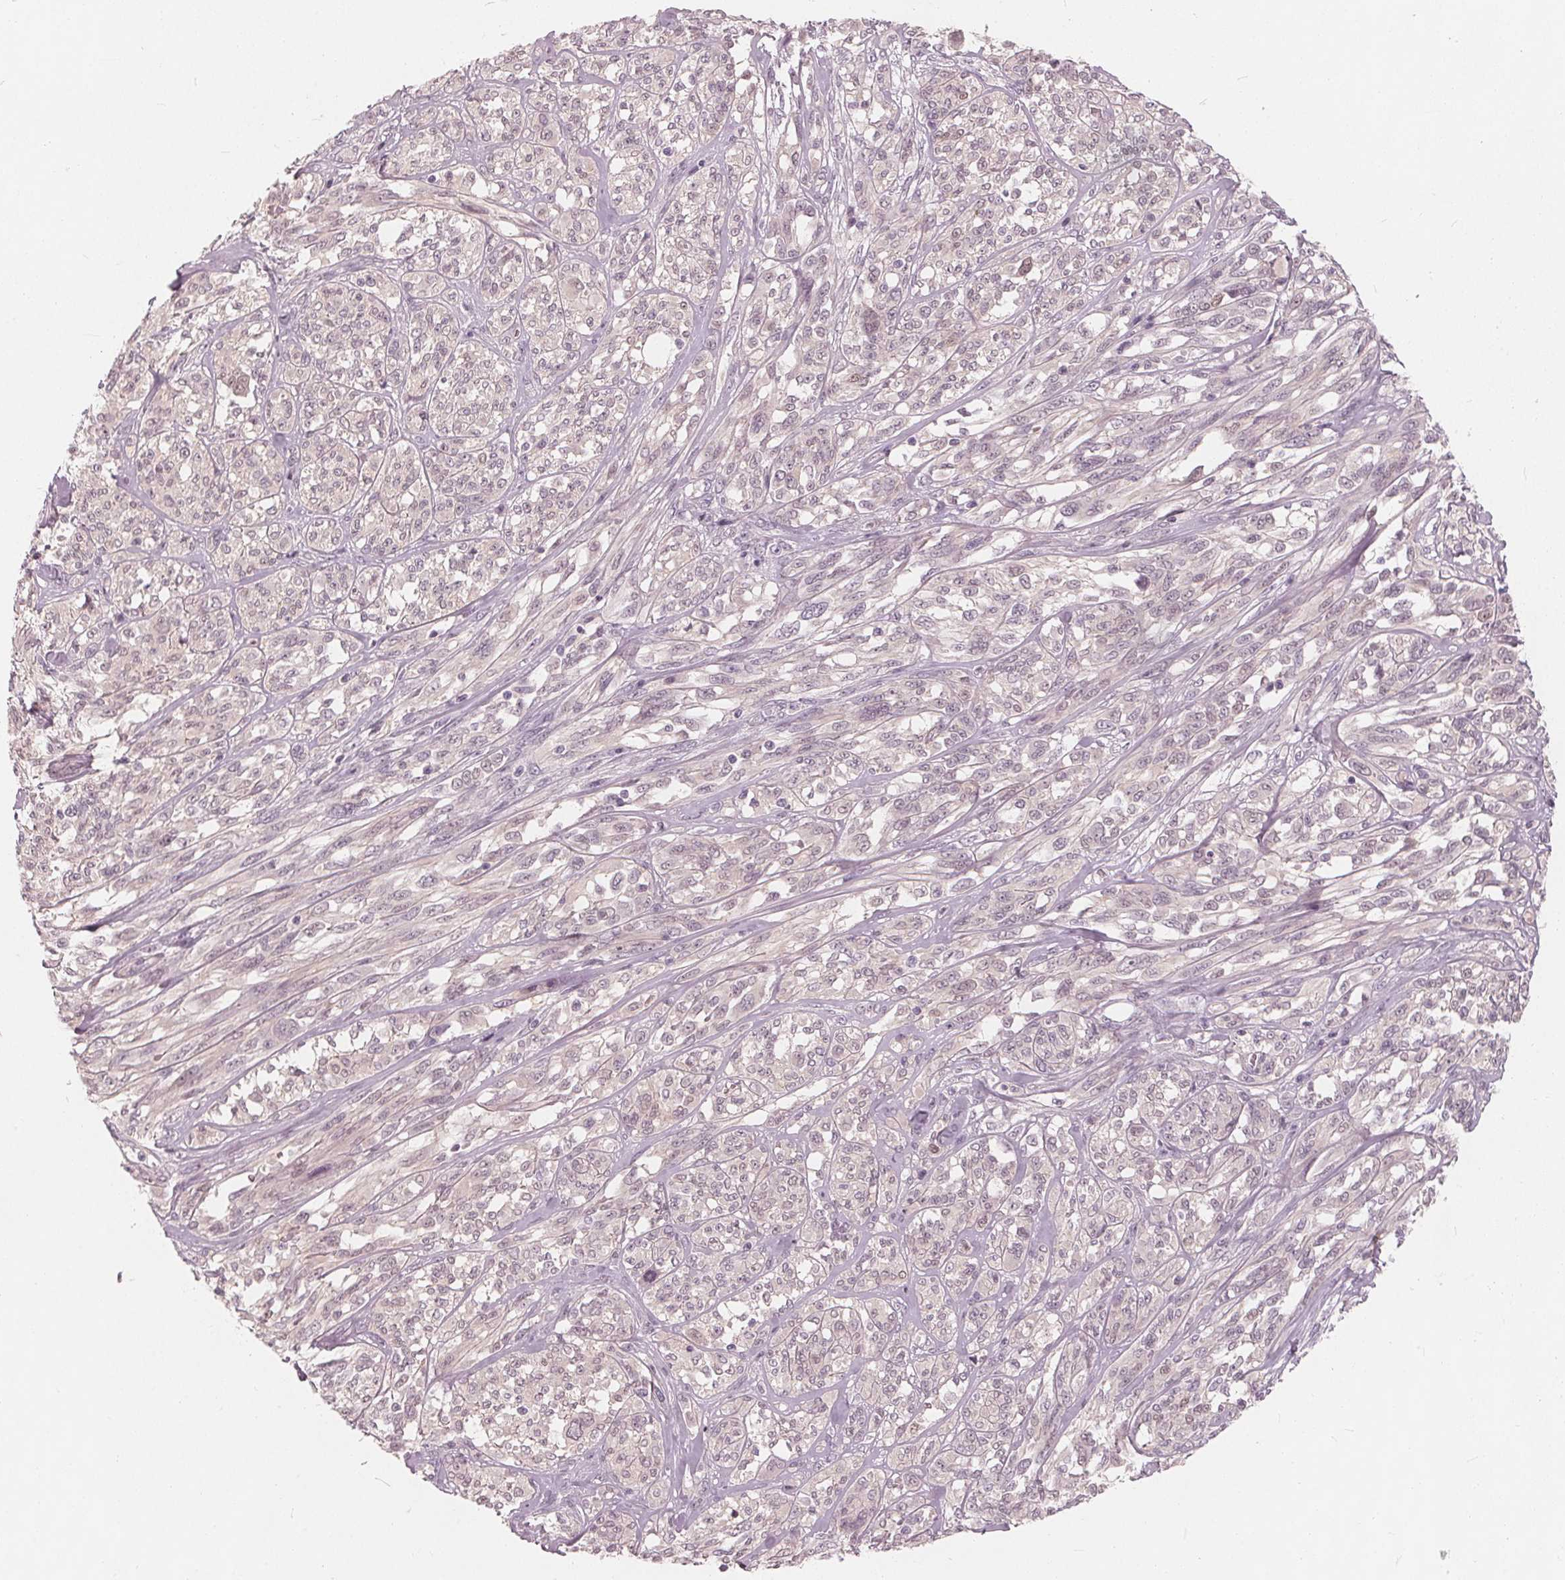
{"staining": {"intensity": "negative", "quantity": "none", "location": "none"}, "tissue": "melanoma", "cell_type": "Tumor cells", "image_type": "cancer", "snomed": [{"axis": "morphology", "description": "Malignant melanoma, NOS"}, {"axis": "topography", "description": "Skin"}], "caption": "Image shows no significant protein staining in tumor cells of melanoma.", "gene": "SAT2", "patient": {"sex": "female", "age": 91}}